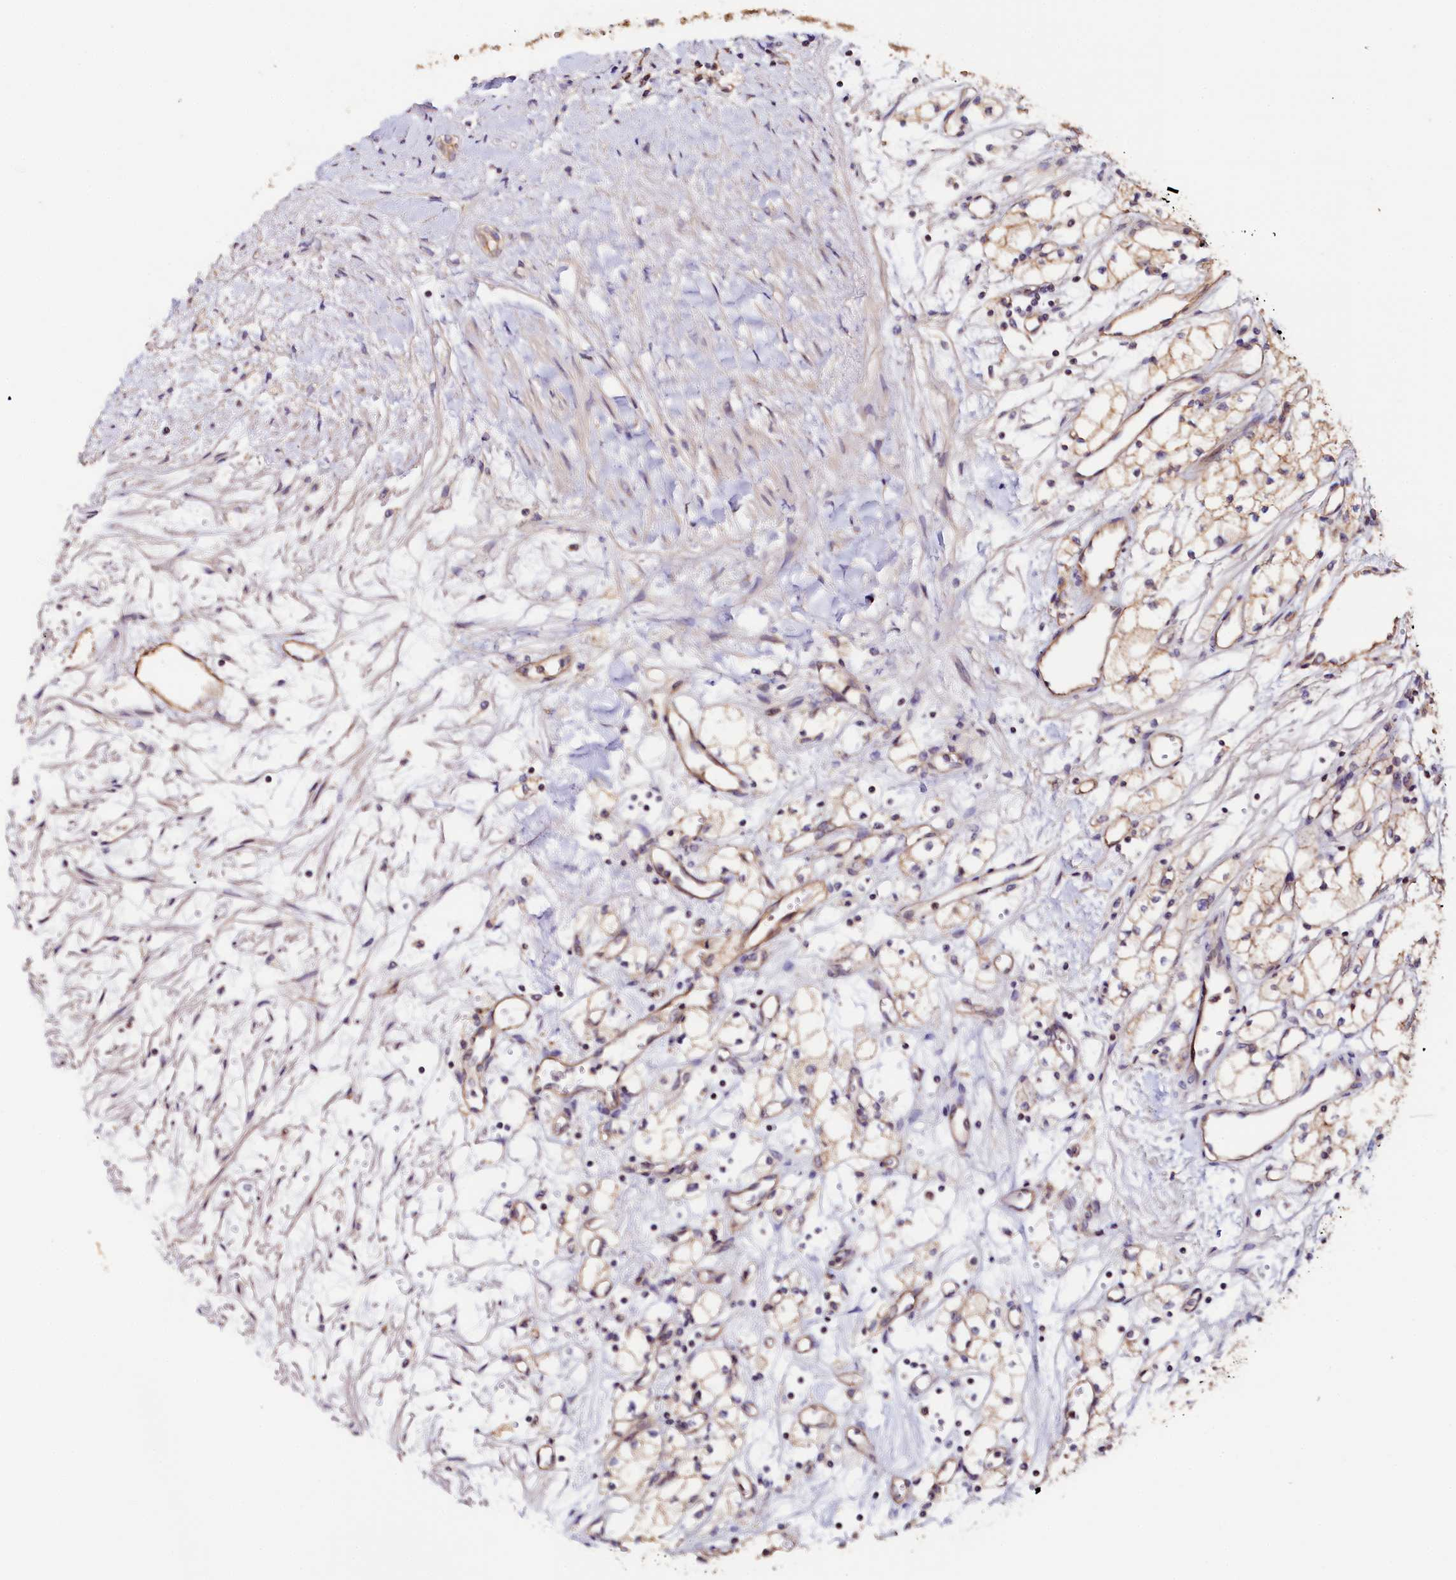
{"staining": {"intensity": "weak", "quantity": "<25%", "location": "cytoplasmic/membranous"}, "tissue": "renal cancer", "cell_type": "Tumor cells", "image_type": "cancer", "snomed": [{"axis": "morphology", "description": "Adenocarcinoma, NOS"}, {"axis": "topography", "description": "Kidney"}], "caption": "Immunohistochemical staining of human renal cancer reveals no significant staining in tumor cells.", "gene": "KATNB1", "patient": {"sex": "male", "age": 59}}